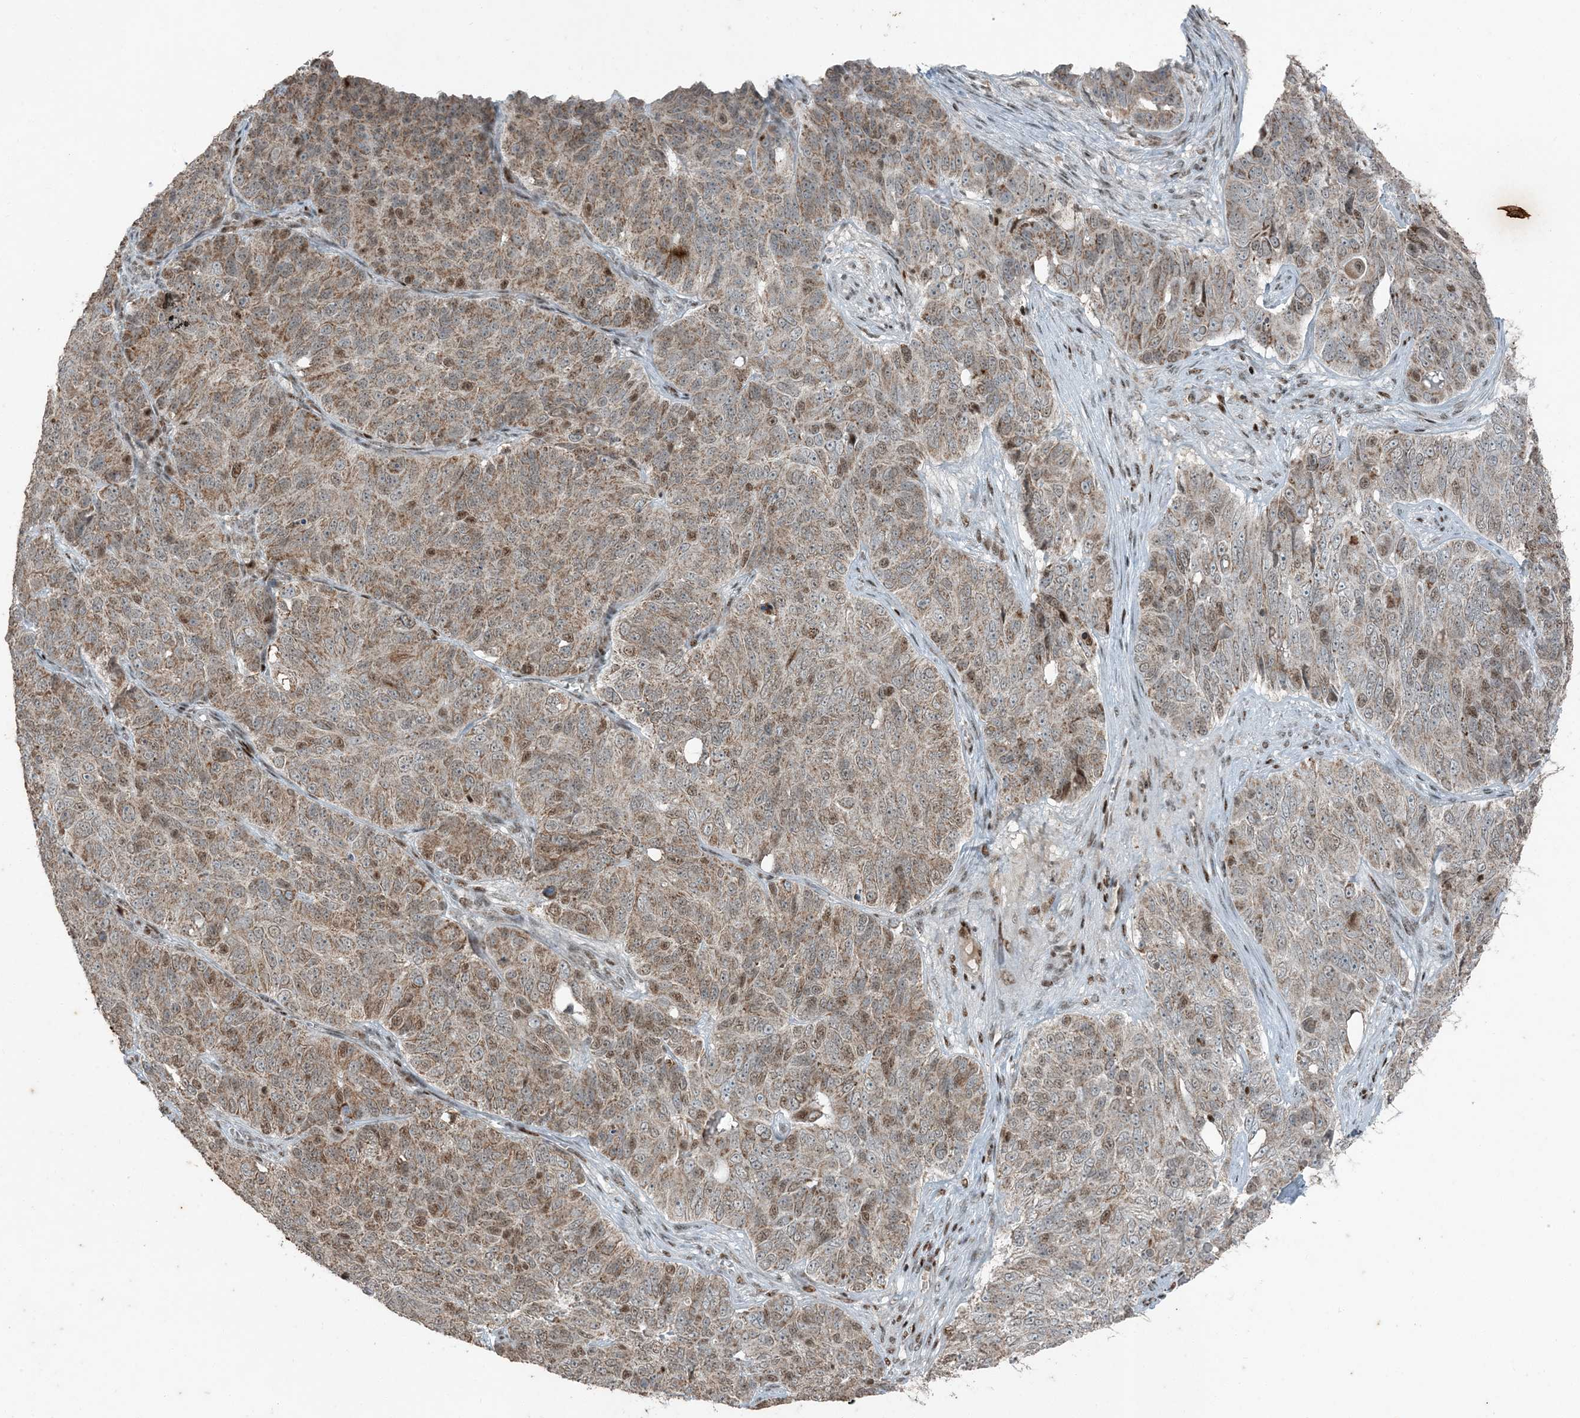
{"staining": {"intensity": "moderate", "quantity": "25%-75%", "location": "cytoplasmic/membranous,nuclear"}, "tissue": "ovarian cancer", "cell_type": "Tumor cells", "image_type": "cancer", "snomed": [{"axis": "morphology", "description": "Carcinoma, endometroid"}, {"axis": "topography", "description": "Ovary"}], "caption": "There is medium levels of moderate cytoplasmic/membranous and nuclear expression in tumor cells of ovarian cancer (endometroid carcinoma), as demonstrated by immunohistochemical staining (brown color).", "gene": "TADA2B", "patient": {"sex": "female", "age": 51}}